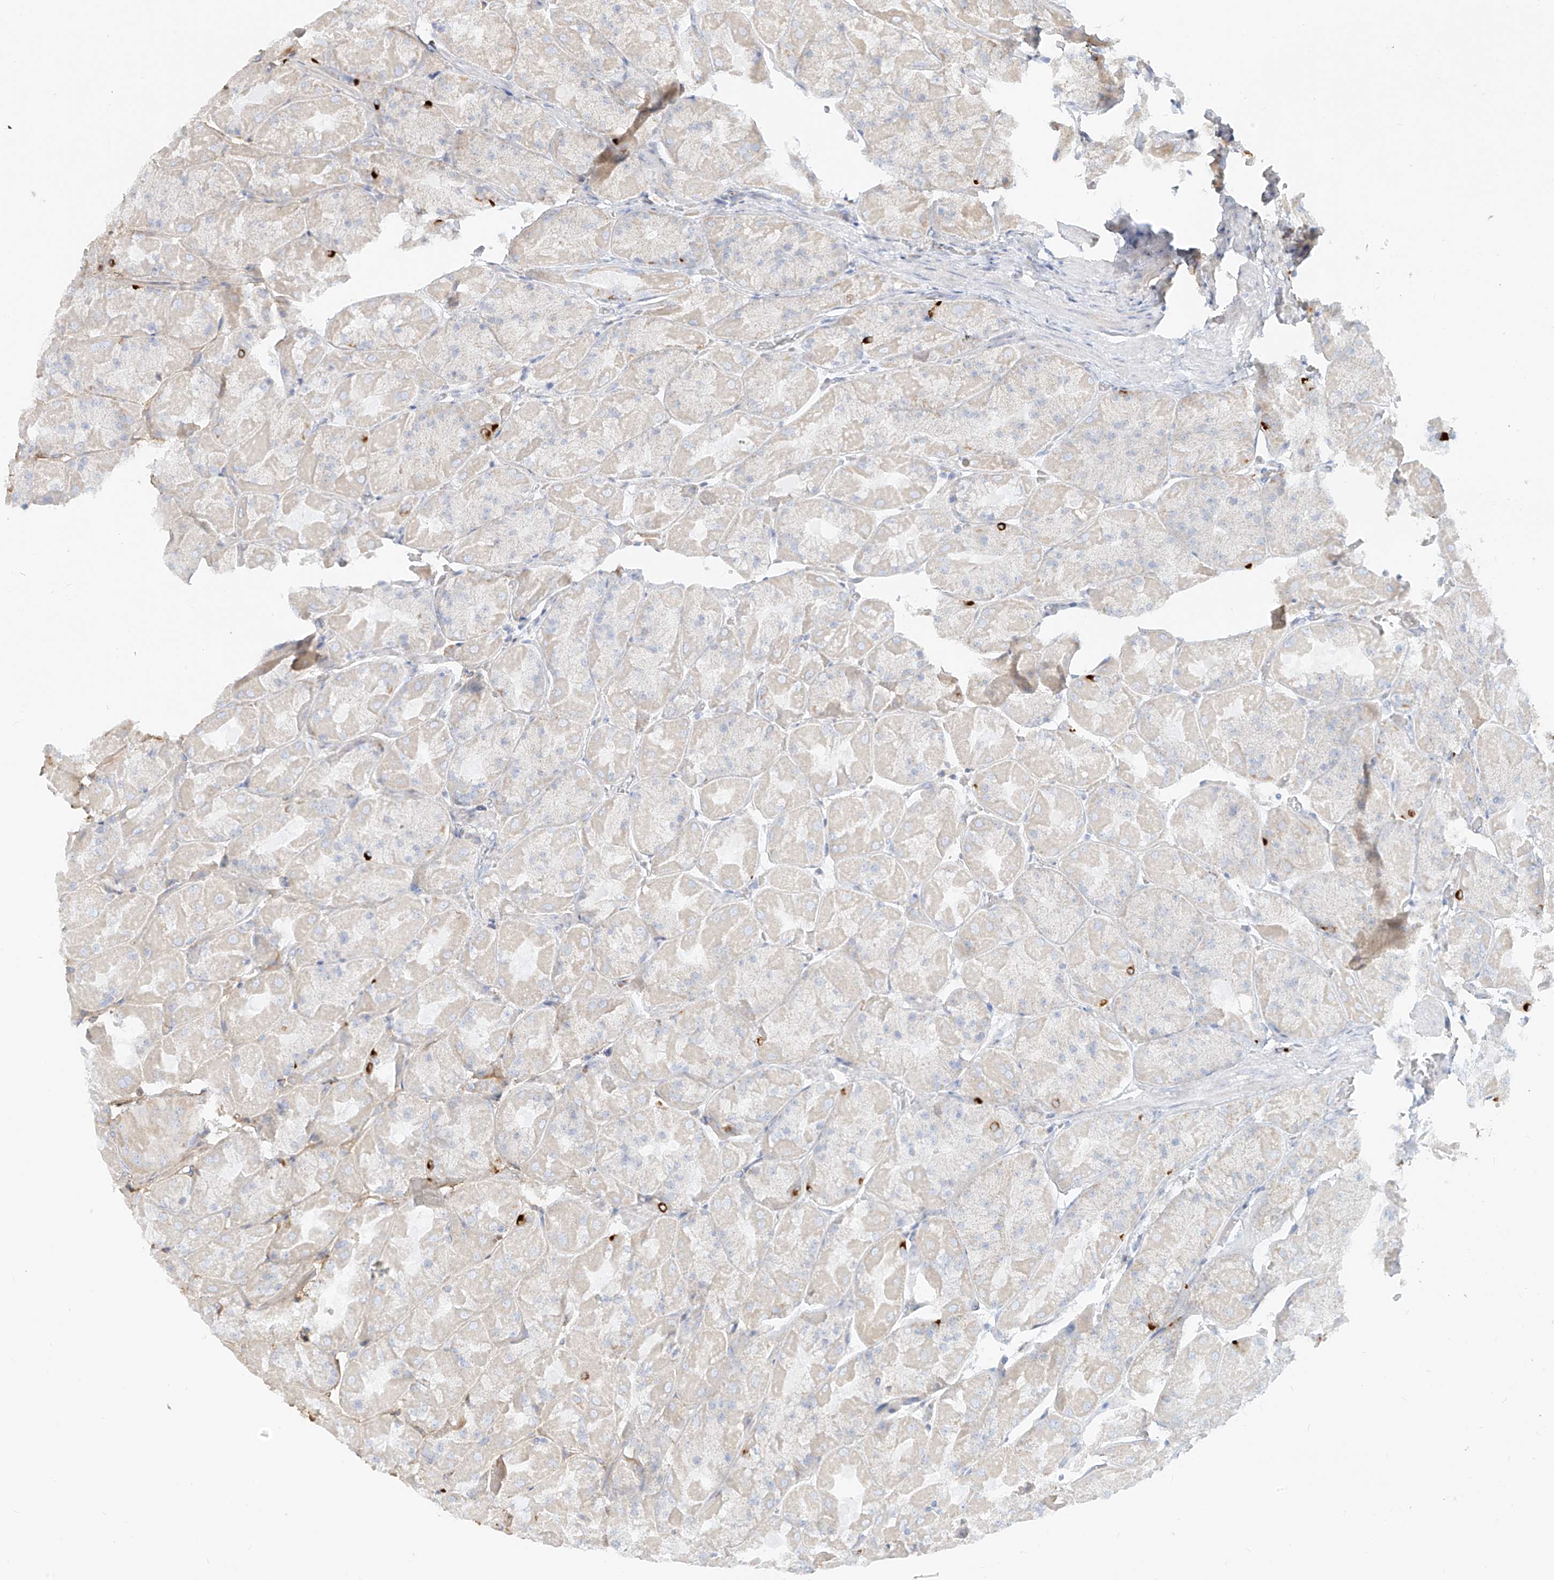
{"staining": {"intensity": "moderate", "quantity": "<25%", "location": "cytoplasmic/membranous"}, "tissue": "stomach", "cell_type": "Glandular cells", "image_type": "normal", "snomed": [{"axis": "morphology", "description": "Normal tissue, NOS"}, {"axis": "topography", "description": "Stomach"}], "caption": "Immunohistochemical staining of unremarkable stomach demonstrates low levels of moderate cytoplasmic/membranous expression in about <25% of glandular cells.", "gene": "OCSTAMP", "patient": {"sex": "female", "age": 61}}